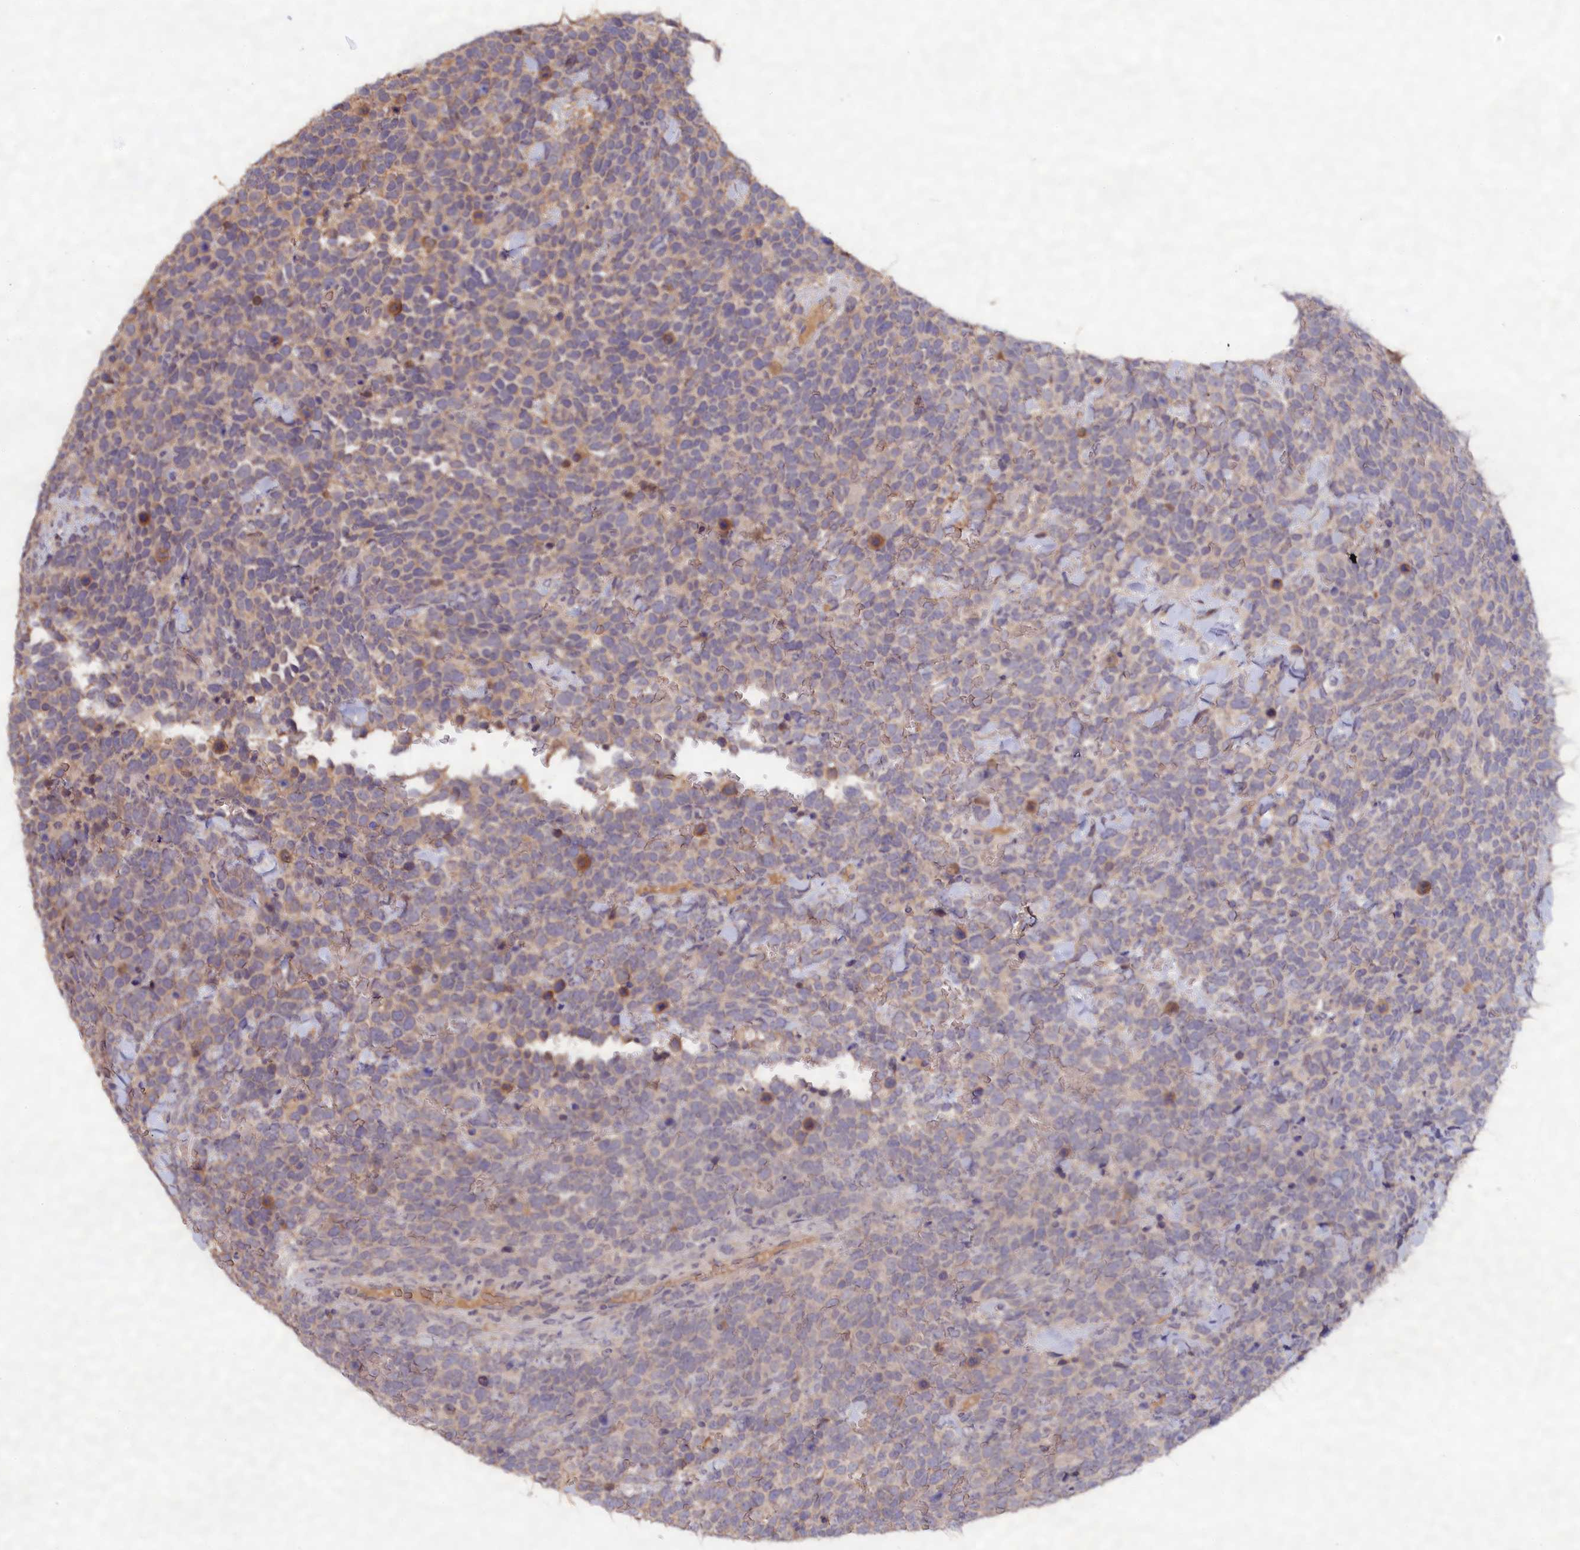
{"staining": {"intensity": "weak", "quantity": "<25%", "location": "cytoplasmic/membranous"}, "tissue": "urothelial cancer", "cell_type": "Tumor cells", "image_type": "cancer", "snomed": [{"axis": "morphology", "description": "Urothelial carcinoma, High grade"}, {"axis": "topography", "description": "Urinary bladder"}], "caption": "The histopathology image displays no staining of tumor cells in urothelial cancer. The staining is performed using DAB brown chromogen with nuclei counter-stained in using hematoxylin.", "gene": "CELF5", "patient": {"sex": "female", "age": 82}}